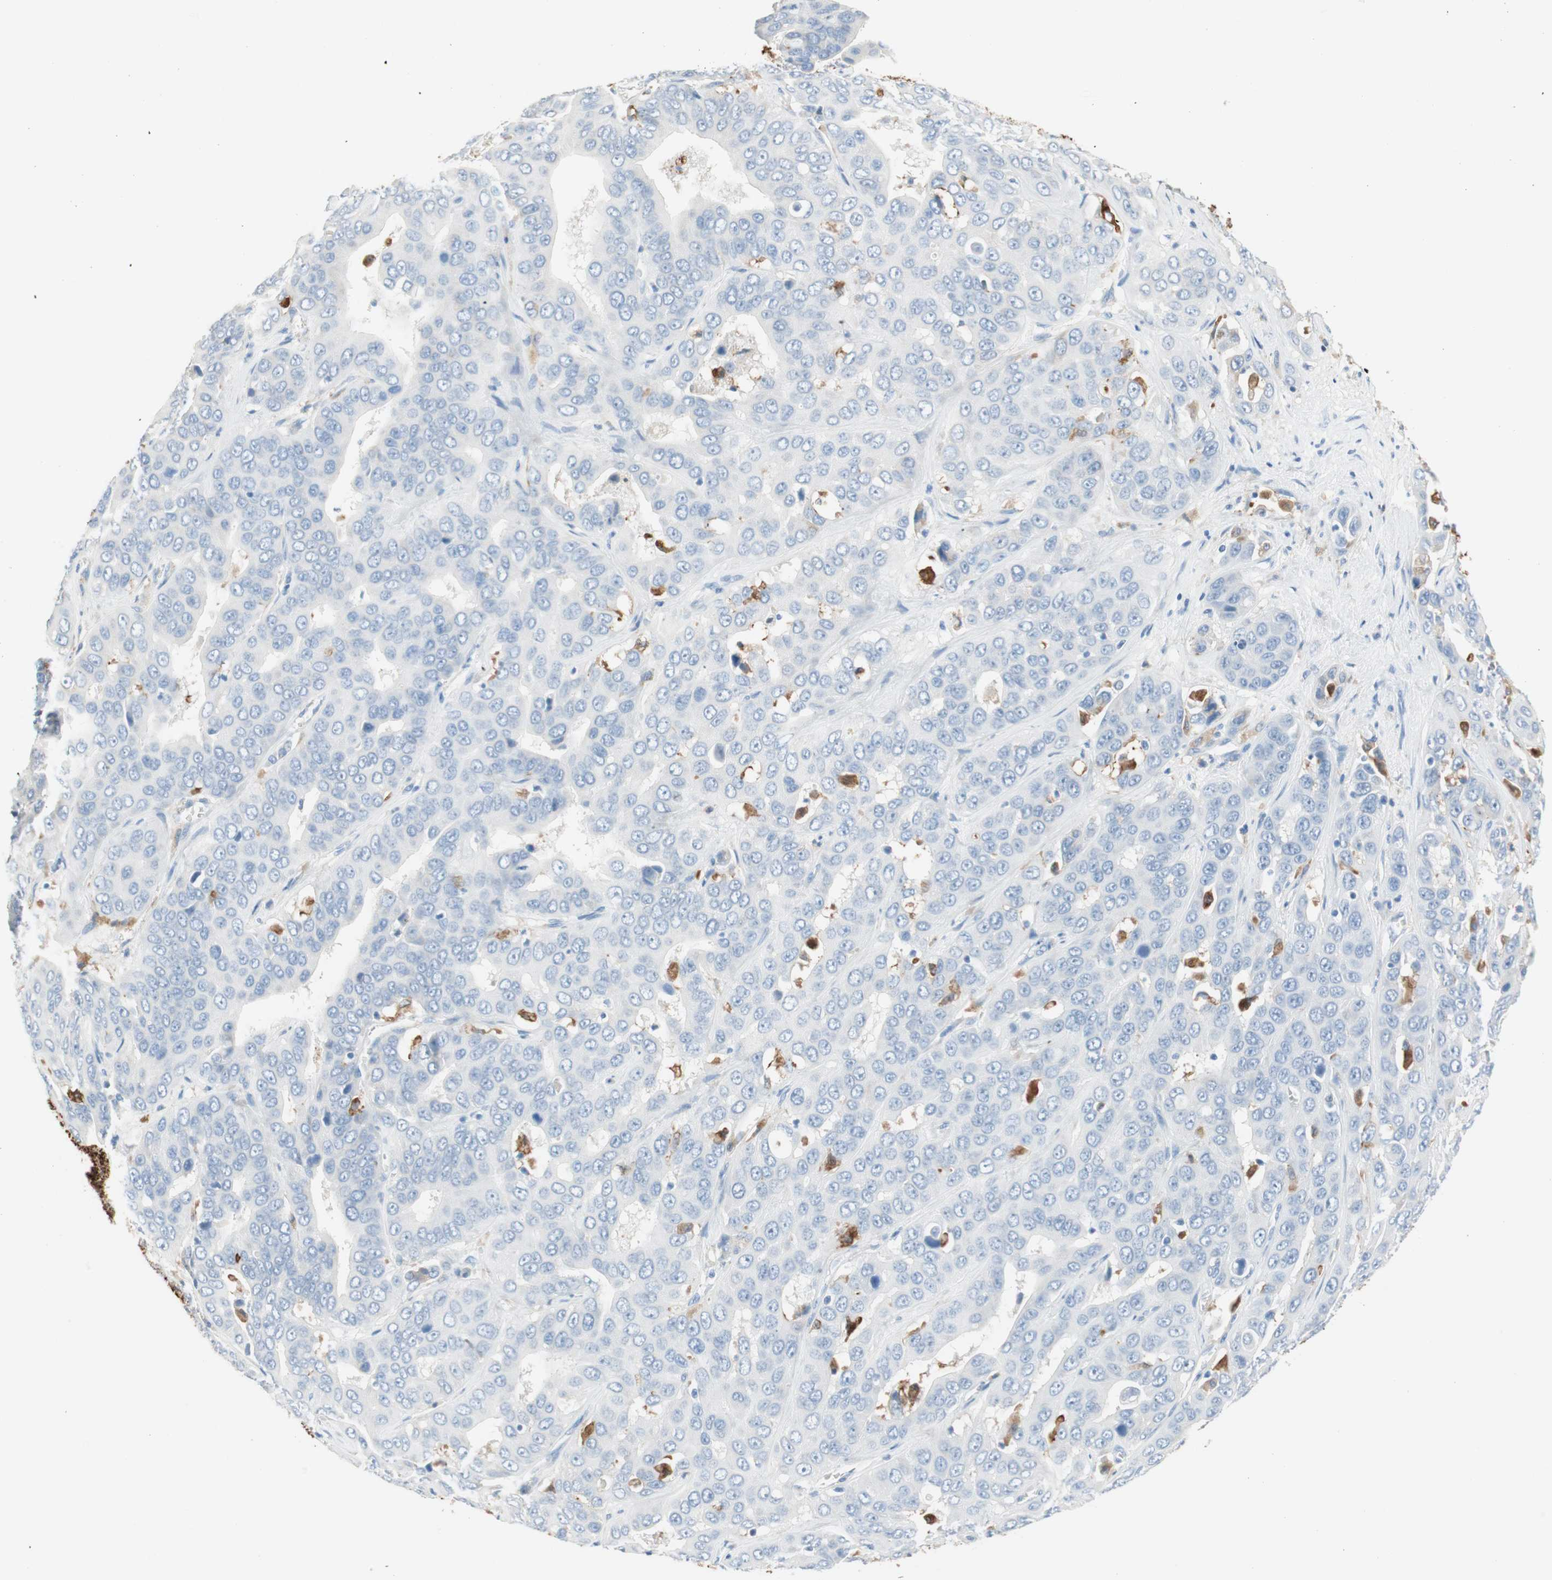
{"staining": {"intensity": "negative", "quantity": "none", "location": "none"}, "tissue": "liver cancer", "cell_type": "Tumor cells", "image_type": "cancer", "snomed": [{"axis": "morphology", "description": "Cholangiocarcinoma"}, {"axis": "topography", "description": "Liver"}], "caption": "This is a micrograph of immunohistochemistry staining of liver cholangiocarcinoma, which shows no positivity in tumor cells.", "gene": "GLUL", "patient": {"sex": "female", "age": 52}}